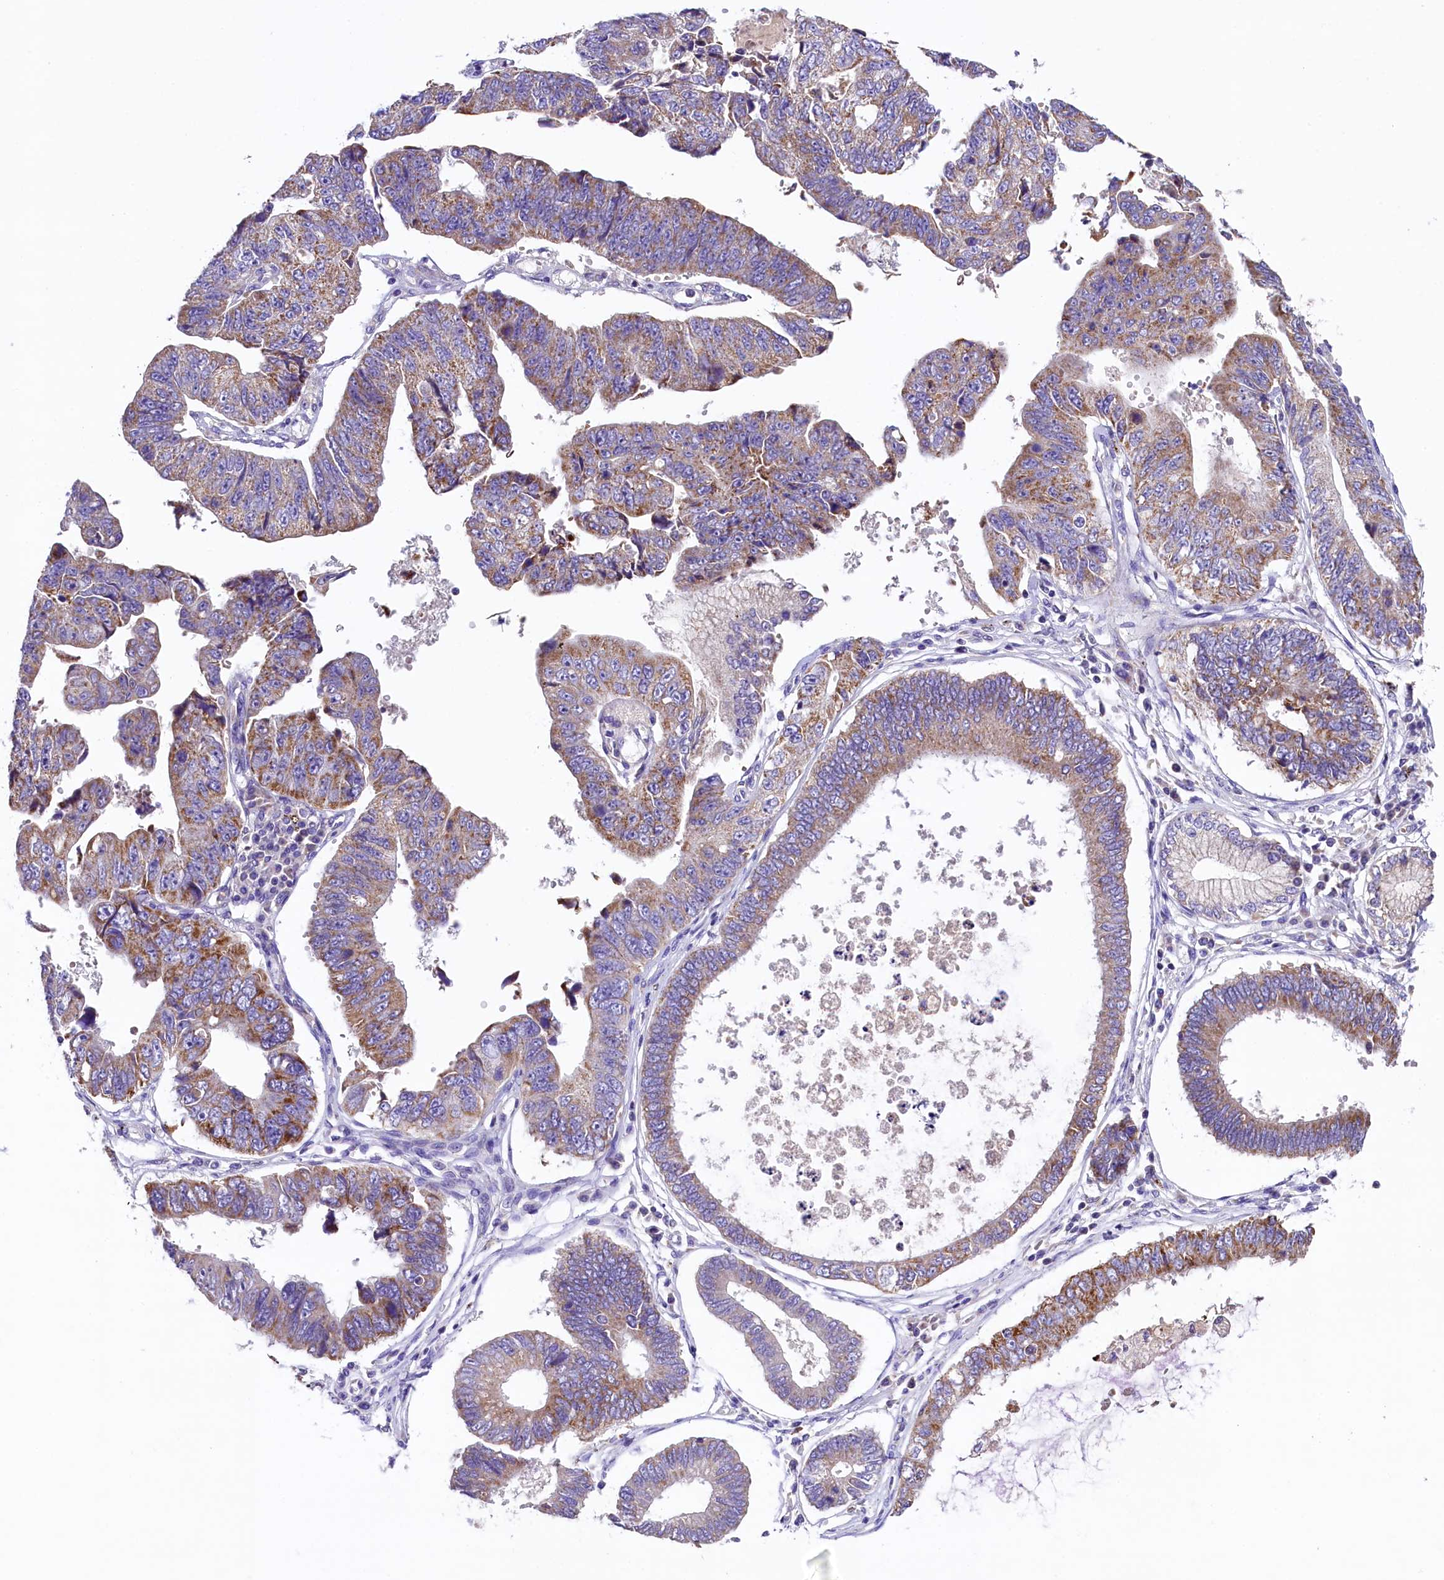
{"staining": {"intensity": "moderate", "quantity": "25%-75%", "location": "cytoplasmic/membranous"}, "tissue": "stomach cancer", "cell_type": "Tumor cells", "image_type": "cancer", "snomed": [{"axis": "morphology", "description": "Adenocarcinoma, NOS"}, {"axis": "topography", "description": "Stomach"}], "caption": "The histopathology image reveals staining of adenocarcinoma (stomach), revealing moderate cytoplasmic/membranous protein expression (brown color) within tumor cells.", "gene": "PMPCB", "patient": {"sex": "male", "age": 59}}